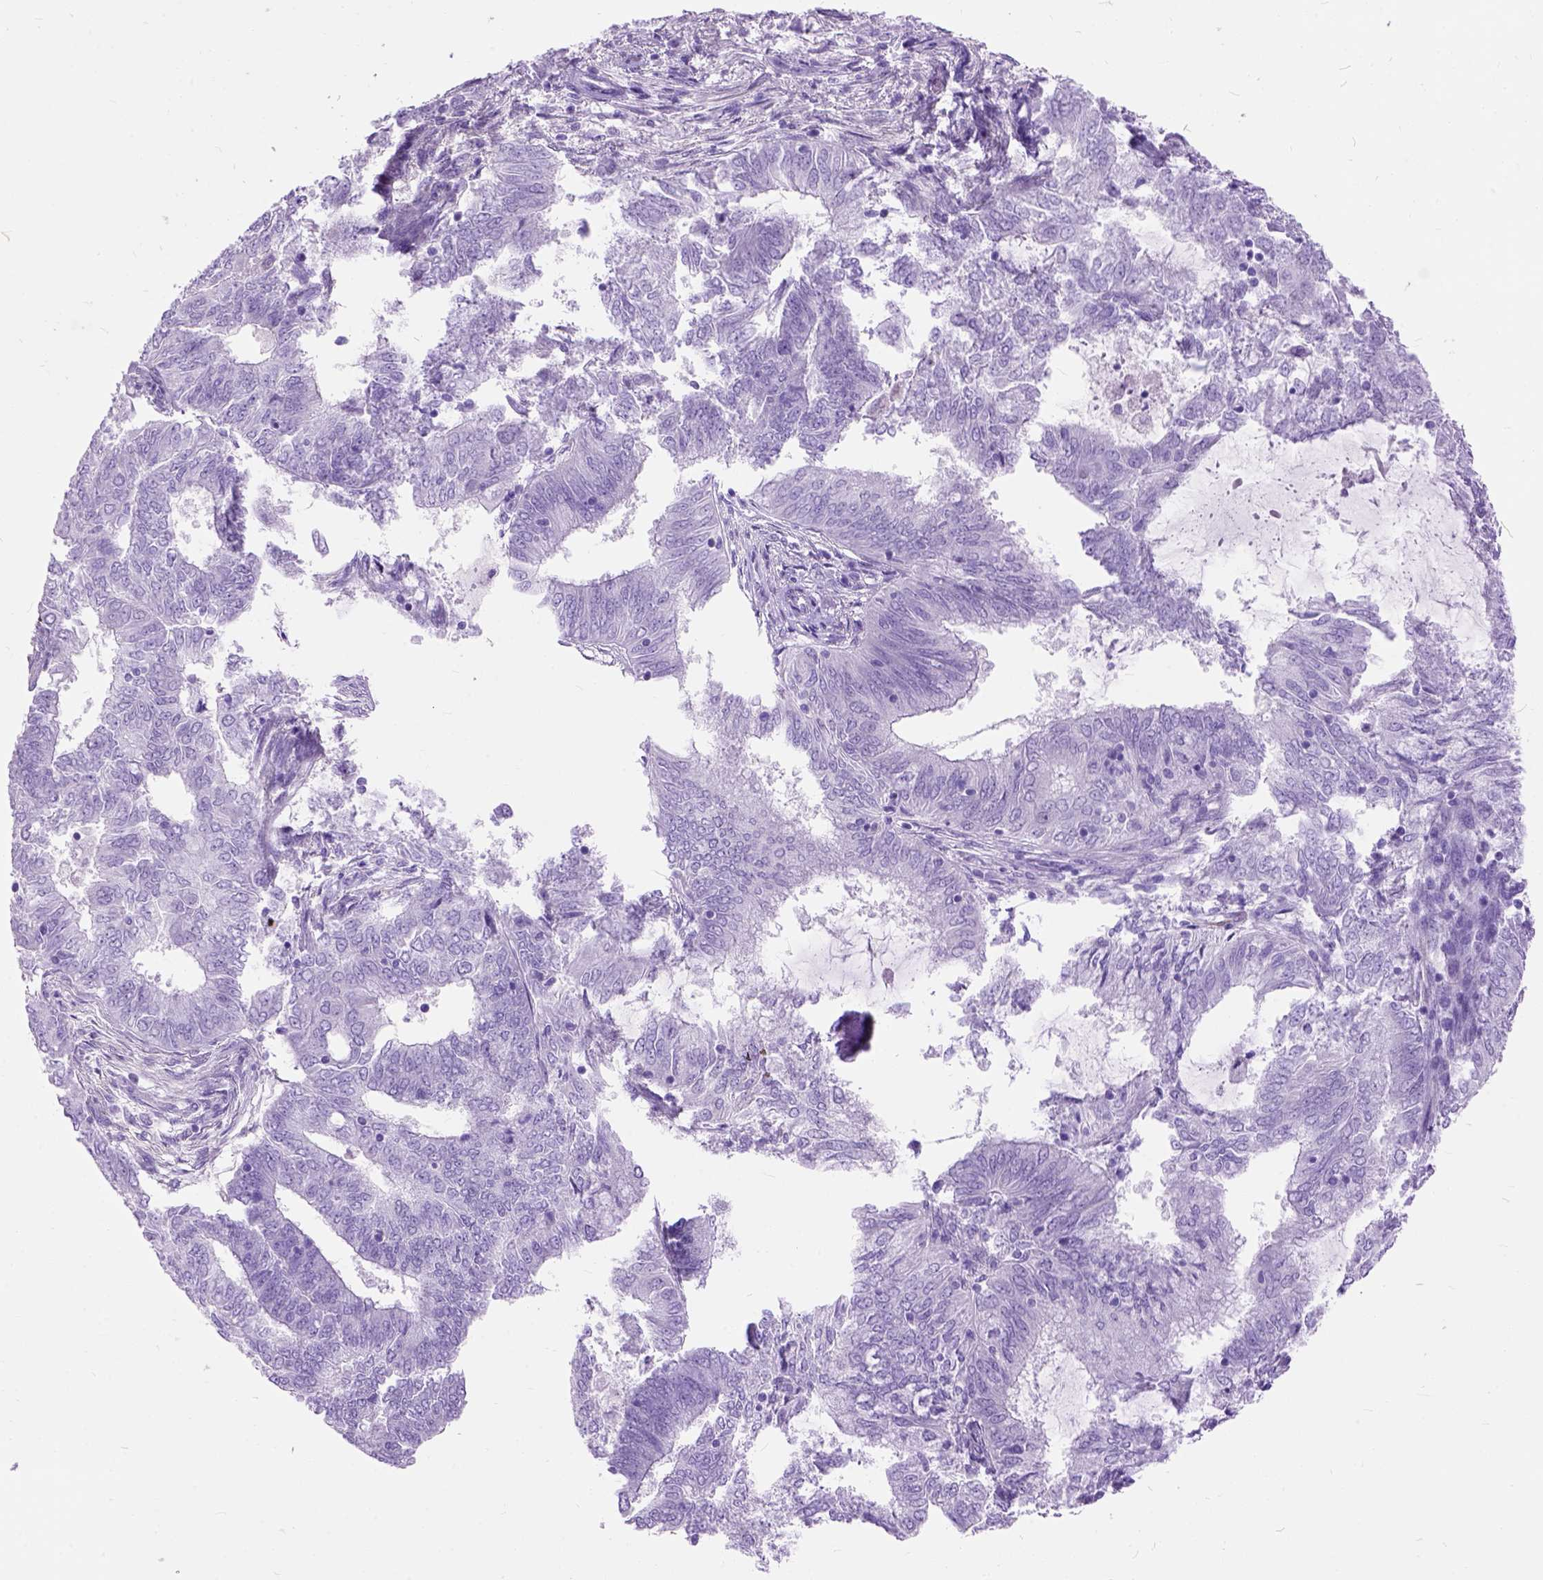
{"staining": {"intensity": "negative", "quantity": "none", "location": "none"}, "tissue": "endometrial cancer", "cell_type": "Tumor cells", "image_type": "cancer", "snomed": [{"axis": "morphology", "description": "Adenocarcinoma, NOS"}, {"axis": "topography", "description": "Endometrium"}], "caption": "Tumor cells show no significant protein expression in endometrial cancer.", "gene": "MAPT", "patient": {"sex": "female", "age": 62}}